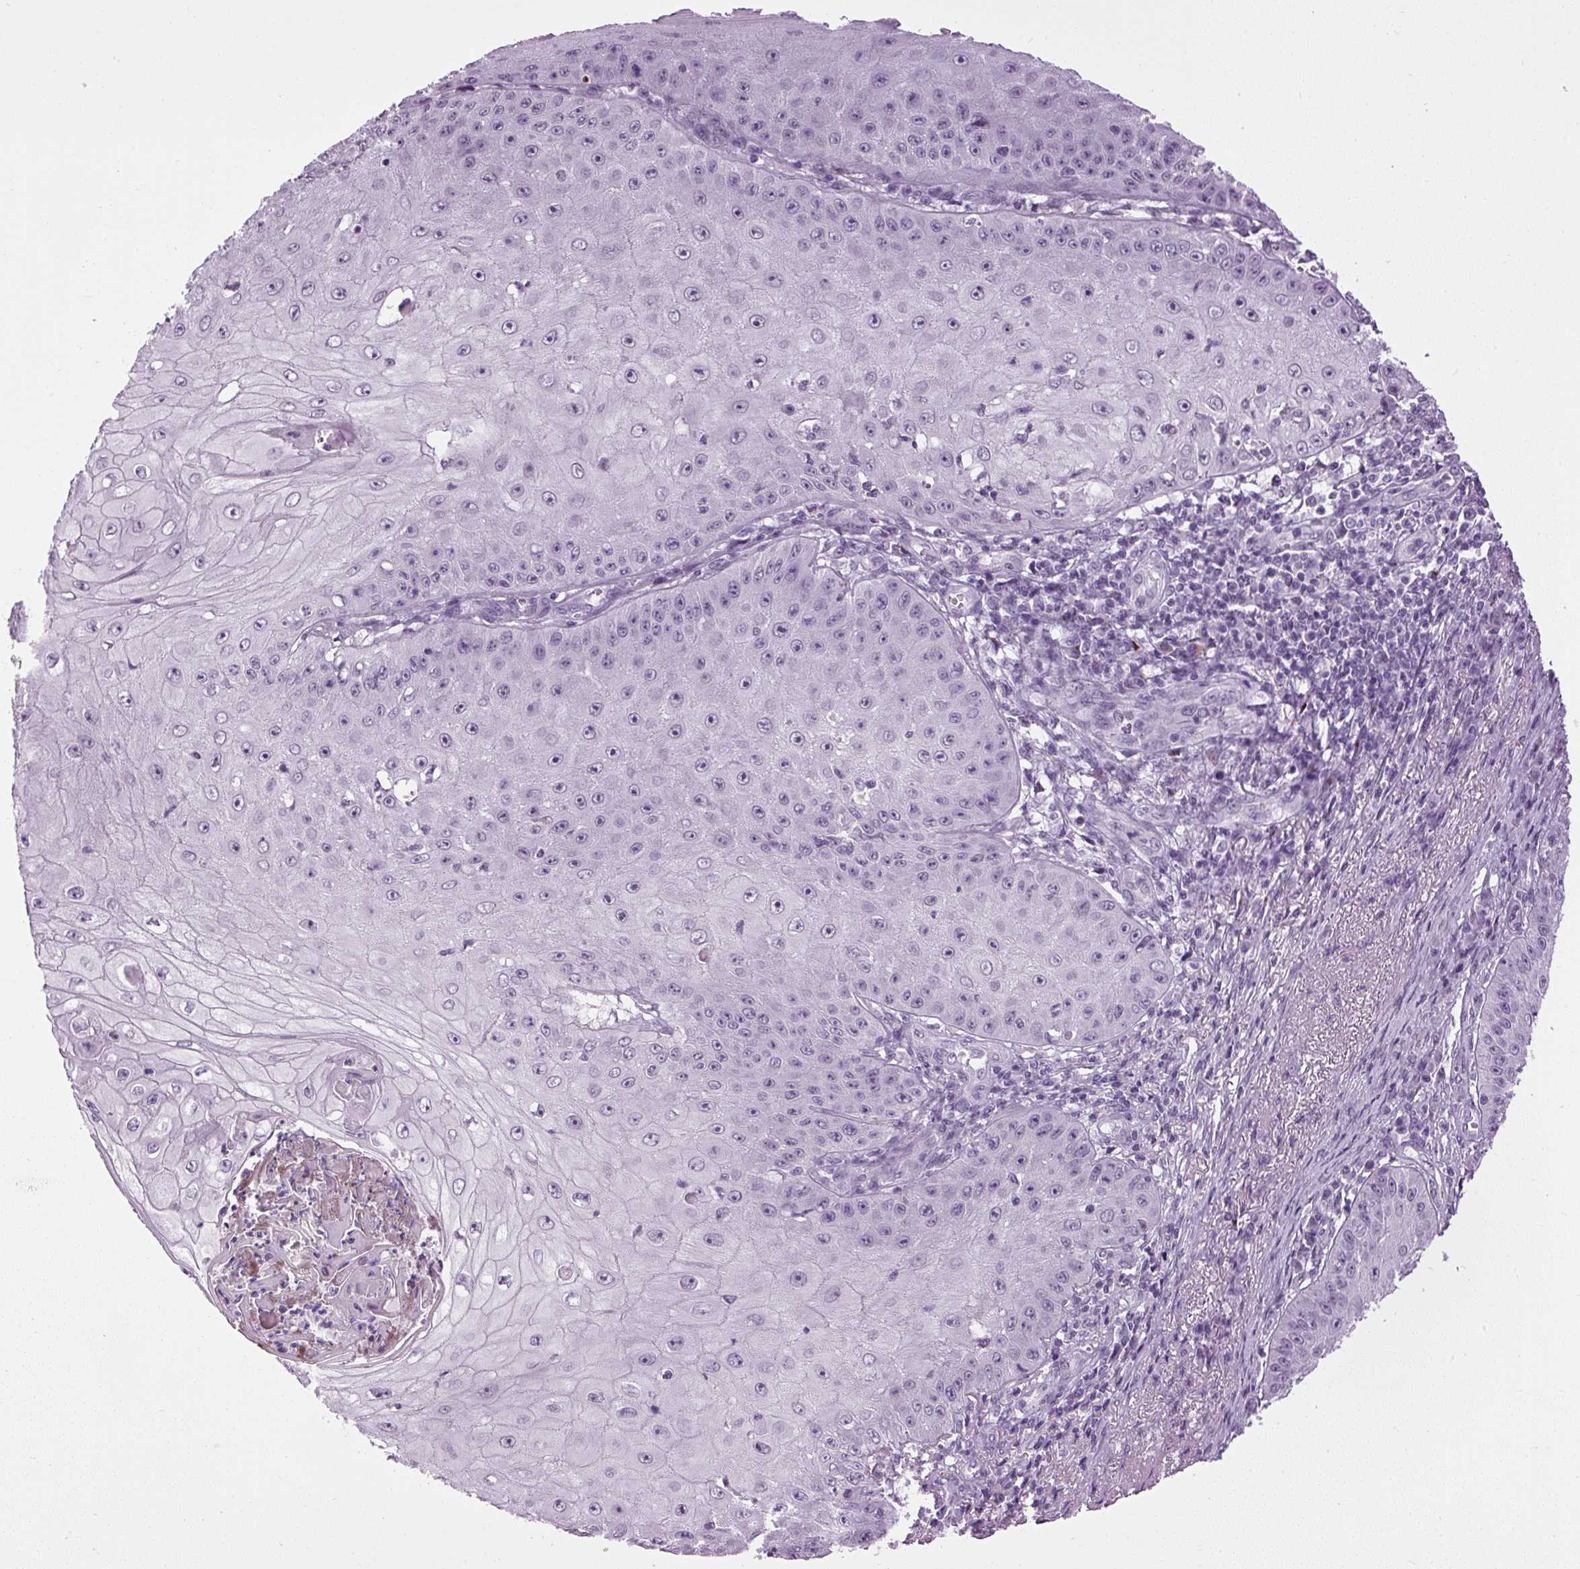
{"staining": {"intensity": "negative", "quantity": "none", "location": "none"}, "tissue": "skin cancer", "cell_type": "Tumor cells", "image_type": "cancer", "snomed": [{"axis": "morphology", "description": "Squamous cell carcinoma, NOS"}, {"axis": "topography", "description": "Skin"}], "caption": "Immunohistochemistry (IHC) histopathology image of neoplastic tissue: skin cancer stained with DAB (3,3'-diaminobenzidine) demonstrates no significant protein expression in tumor cells.", "gene": "A1CF", "patient": {"sex": "male", "age": 70}}